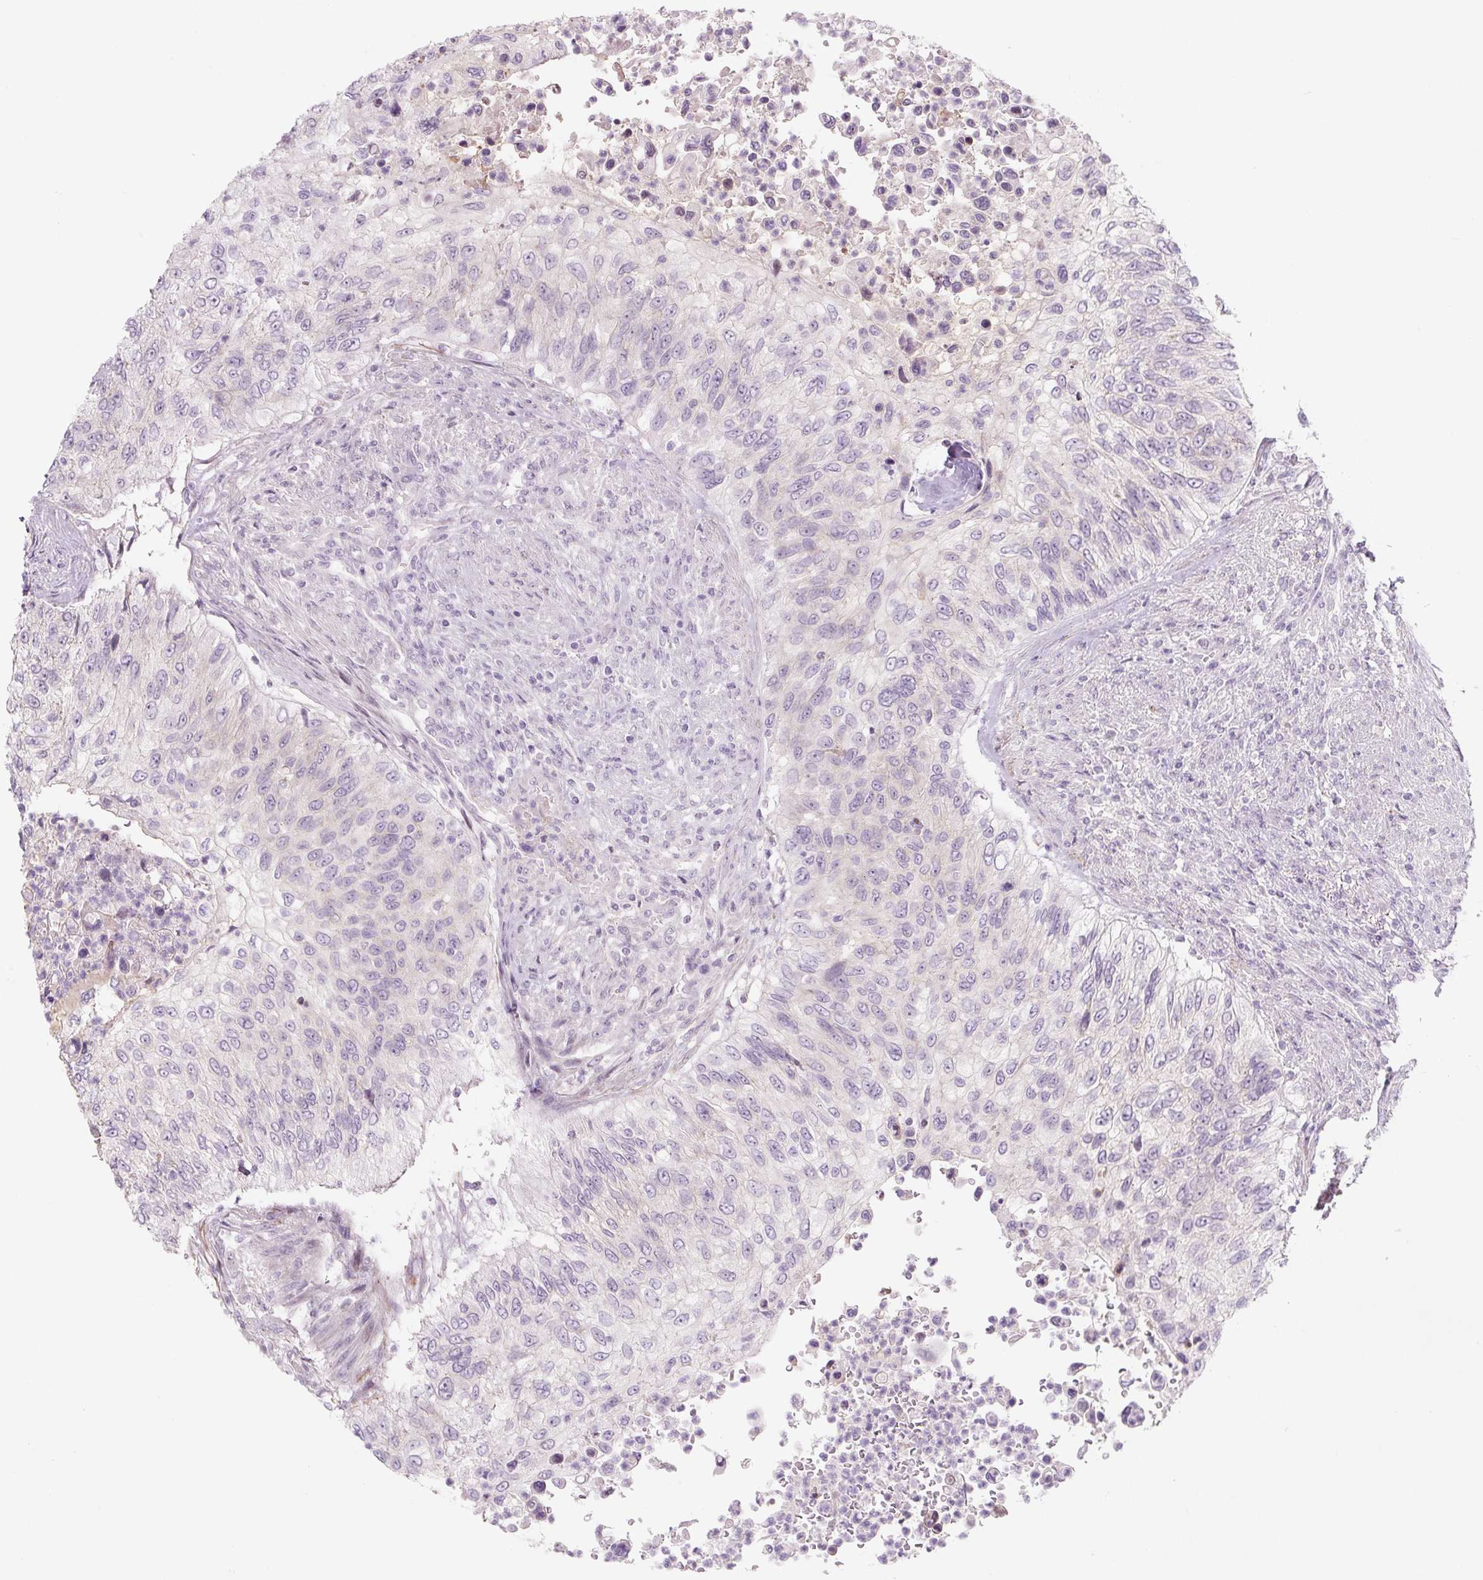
{"staining": {"intensity": "negative", "quantity": "none", "location": "none"}, "tissue": "urothelial cancer", "cell_type": "Tumor cells", "image_type": "cancer", "snomed": [{"axis": "morphology", "description": "Urothelial carcinoma, High grade"}, {"axis": "topography", "description": "Urinary bladder"}], "caption": "Human urothelial cancer stained for a protein using IHC shows no staining in tumor cells.", "gene": "PRM1", "patient": {"sex": "female", "age": 60}}